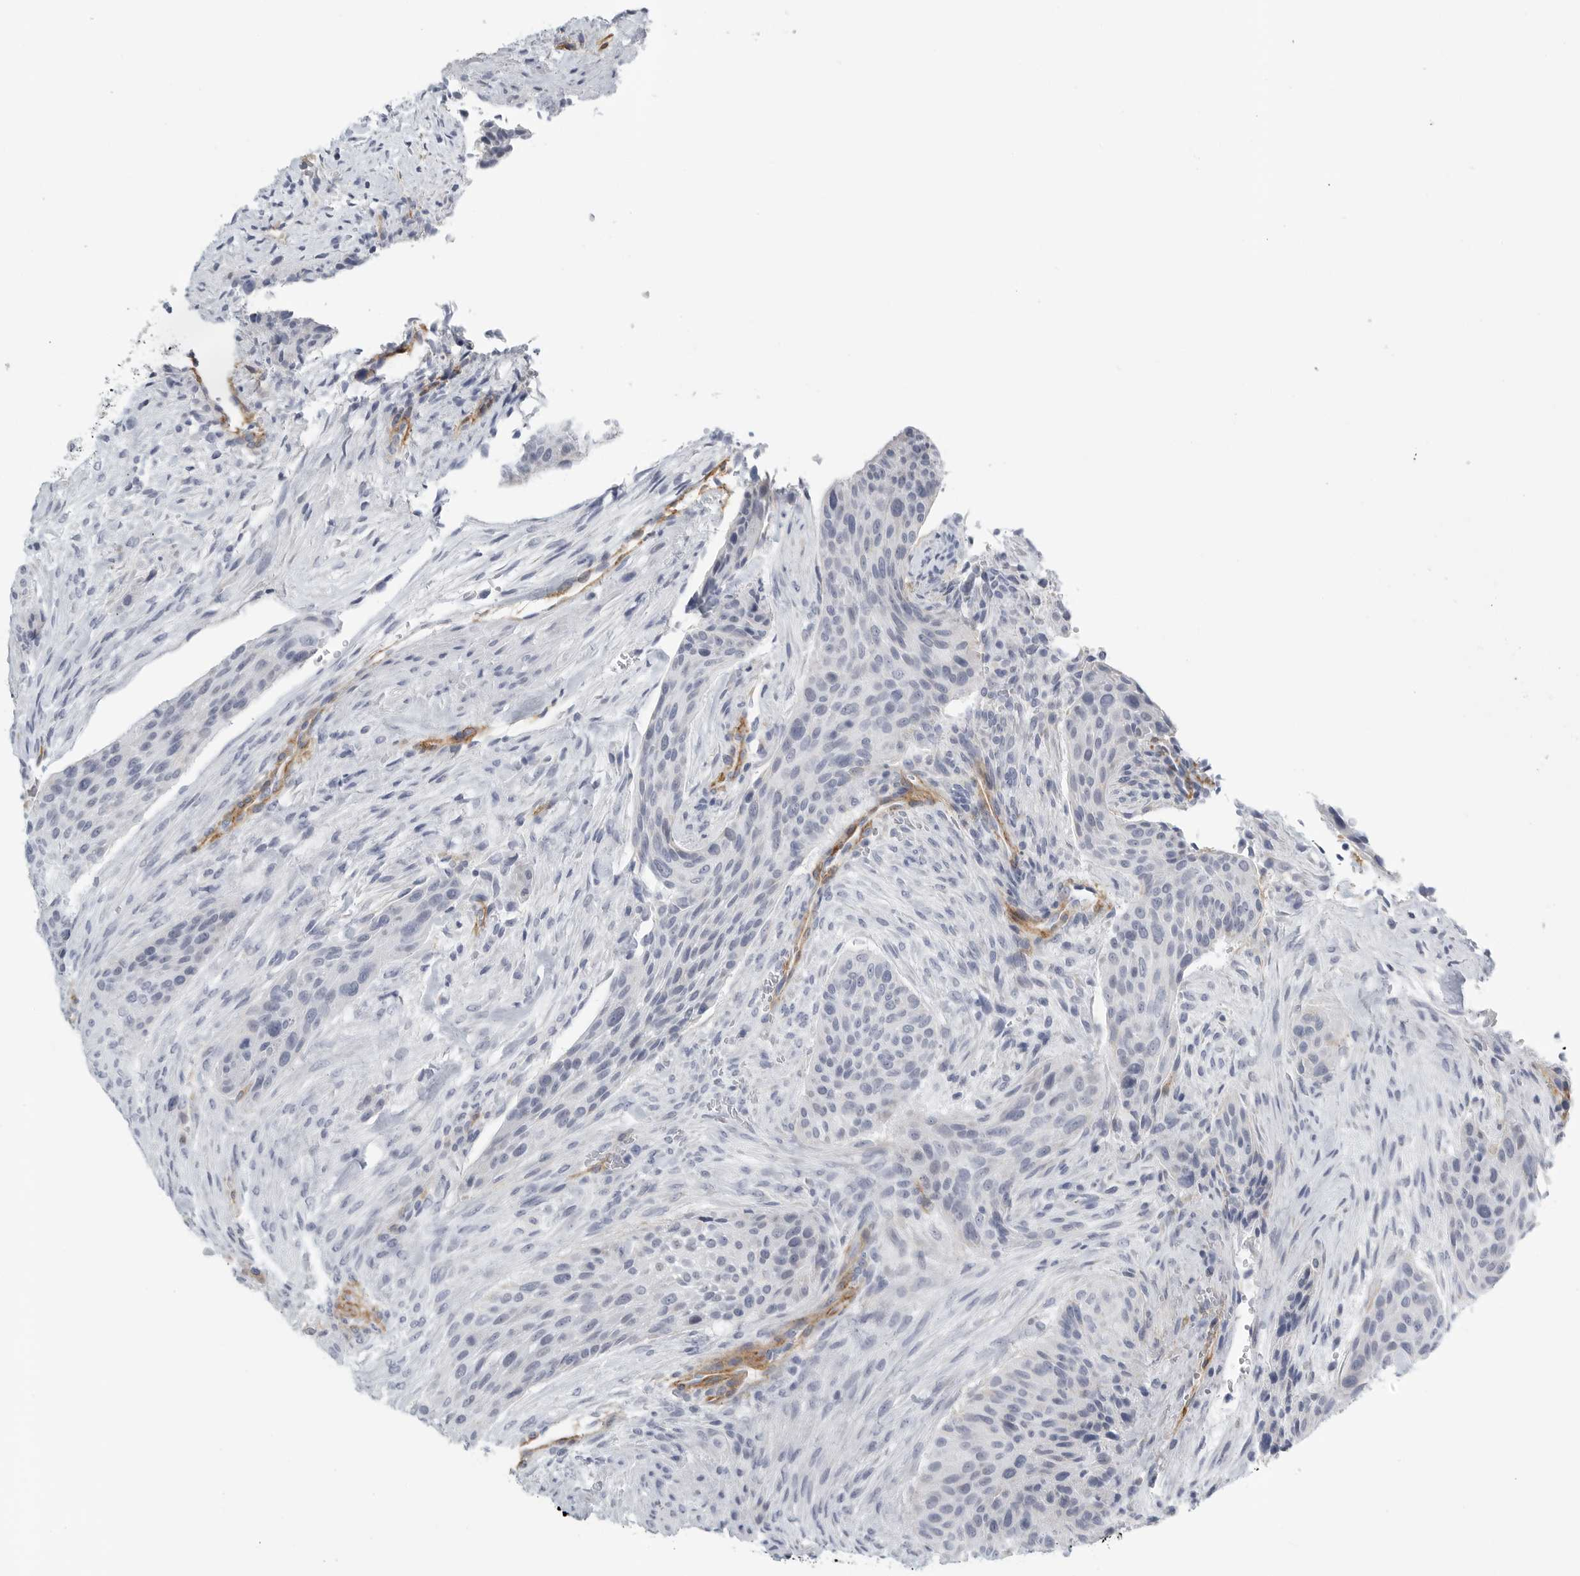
{"staining": {"intensity": "negative", "quantity": "none", "location": "none"}, "tissue": "urothelial cancer", "cell_type": "Tumor cells", "image_type": "cancer", "snomed": [{"axis": "morphology", "description": "Urothelial carcinoma, High grade"}, {"axis": "topography", "description": "Urinary bladder"}], "caption": "The IHC photomicrograph has no significant expression in tumor cells of urothelial carcinoma (high-grade) tissue. The staining was performed using DAB (3,3'-diaminobenzidine) to visualize the protein expression in brown, while the nuclei were stained in blue with hematoxylin (Magnification: 20x).", "gene": "TNR", "patient": {"sex": "male", "age": 35}}